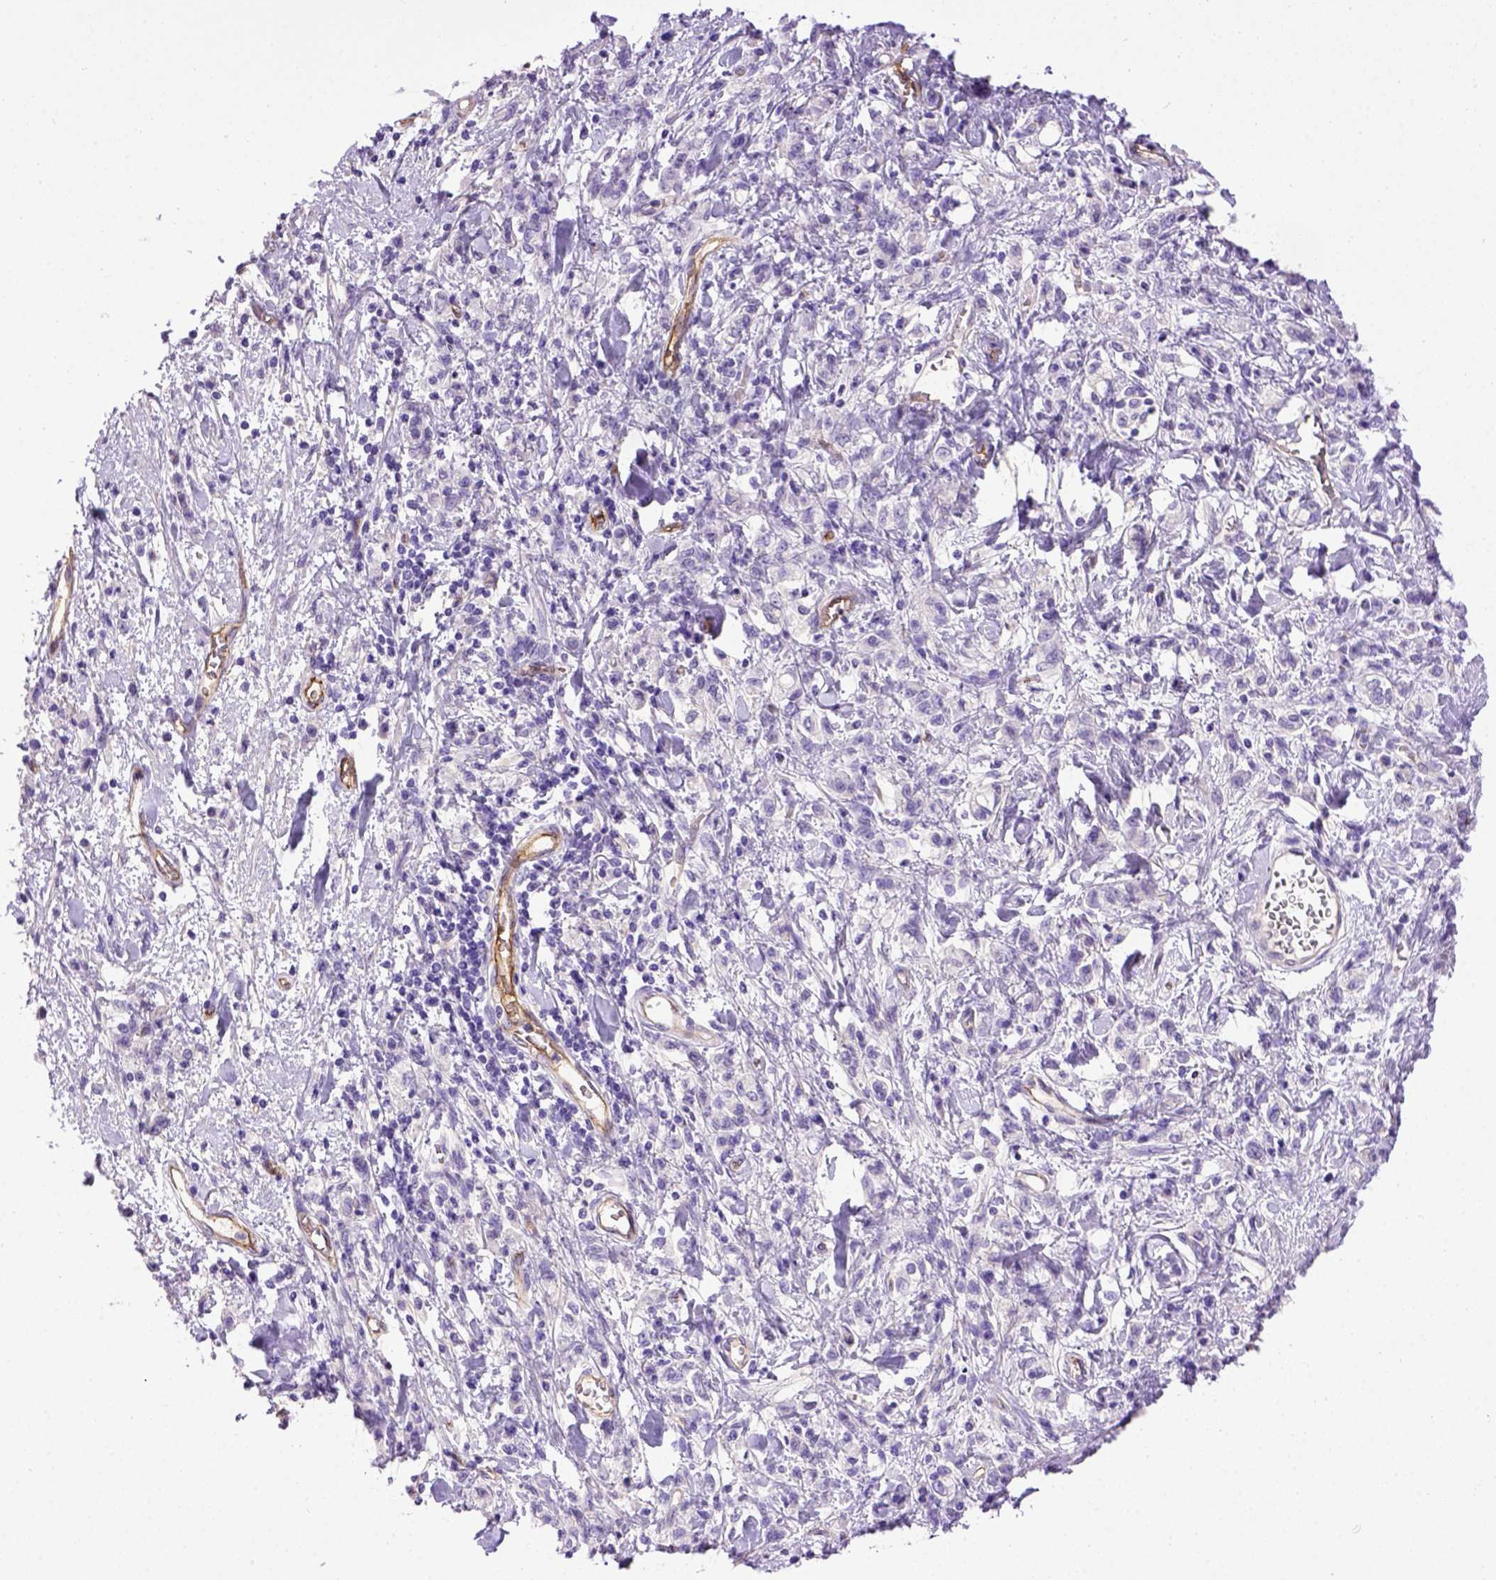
{"staining": {"intensity": "negative", "quantity": "none", "location": "none"}, "tissue": "stomach cancer", "cell_type": "Tumor cells", "image_type": "cancer", "snomed": [{"axis": "morphology", "description": "Adenocarcinoma, NOS"}, {"axis": "topography", "description": "Stomach"}], "caption": "The IHC micrograph has no significant staining in tumor cells of adenocarcinoma (stomach) tissue.", "gene": "ENG", "patient": {"sex": "male", "age": 77}}